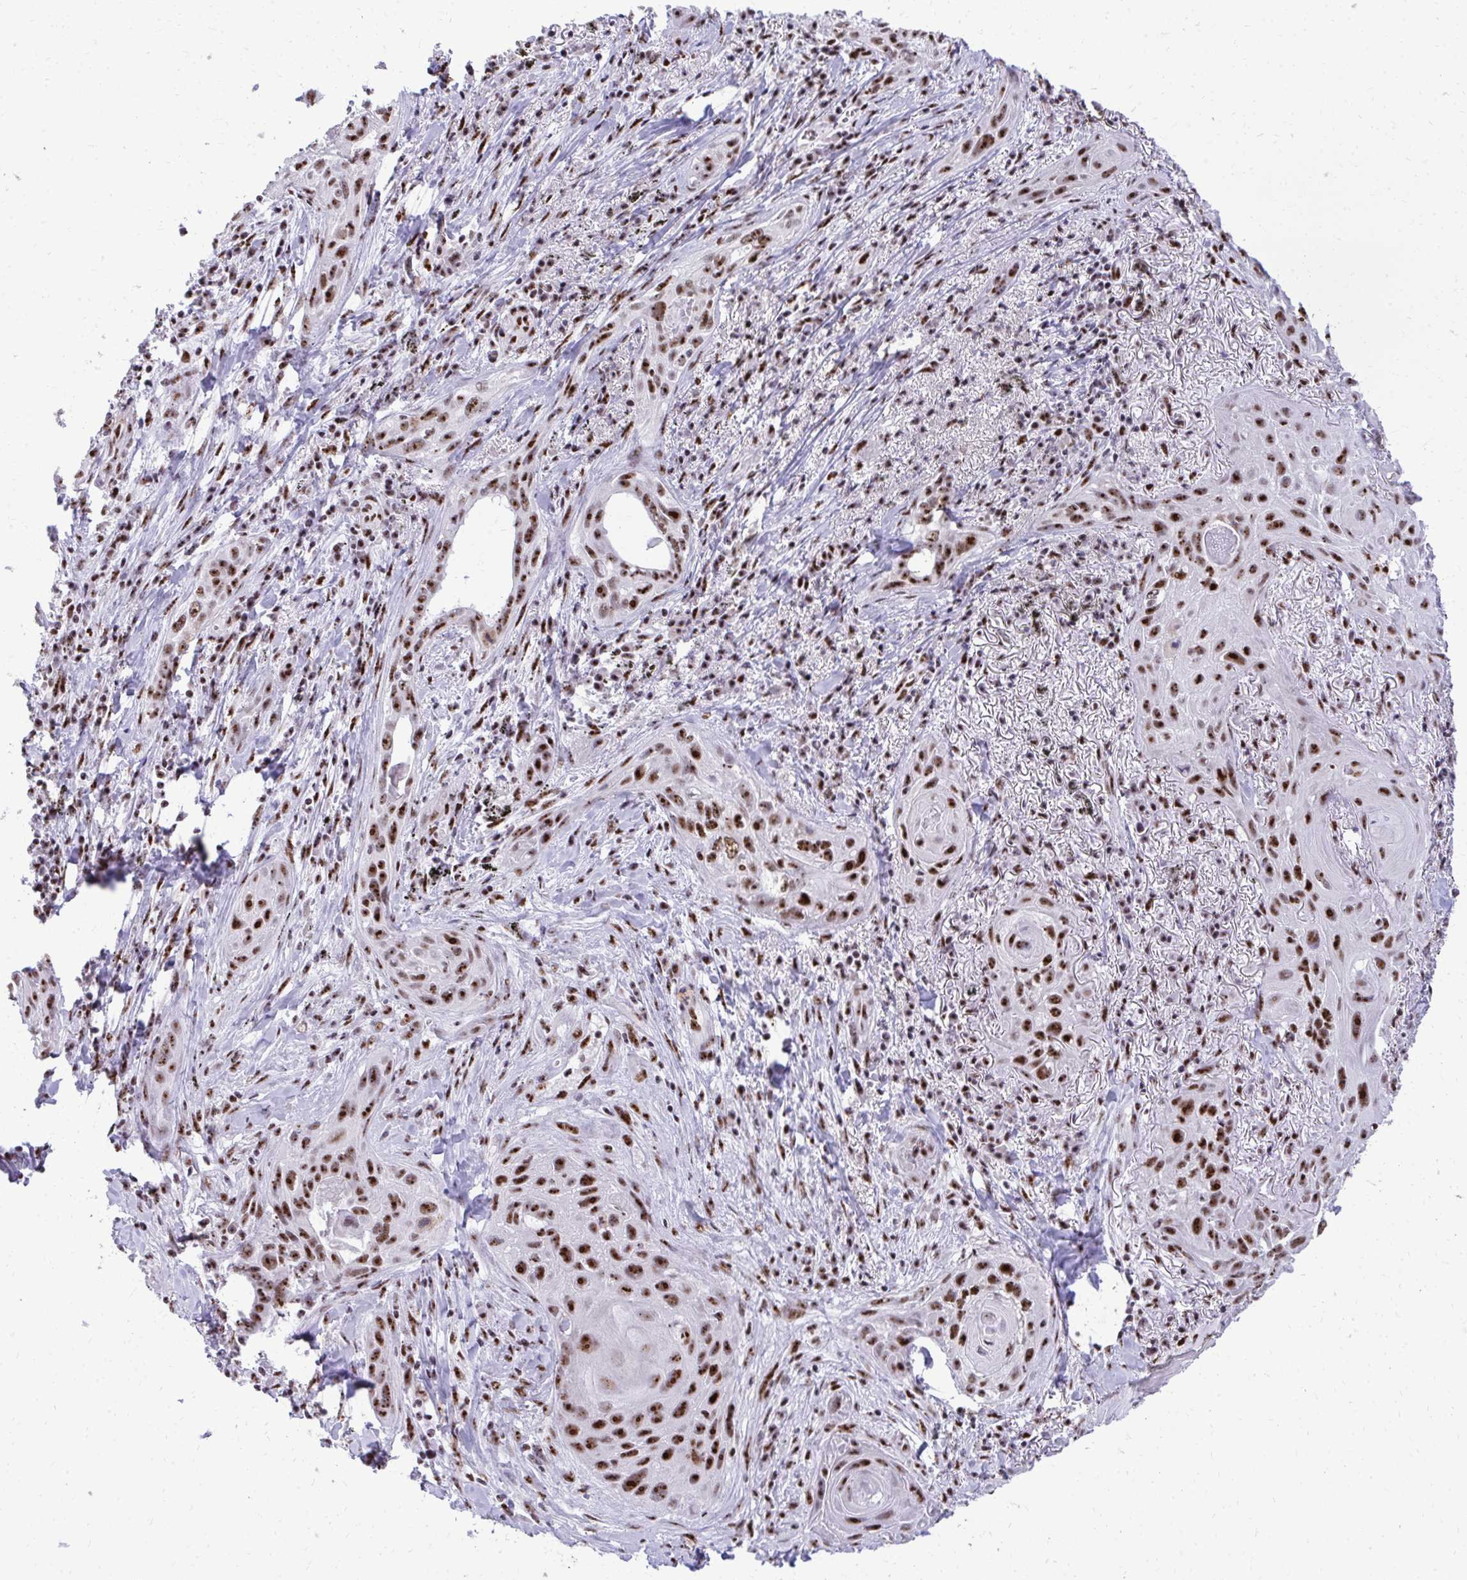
{"staining": {"intensity": "strong", "quantity": ">75%", "location": "nuclear"}, "tissue": "lung cancer", "cell_type": "Tumor cells", "image_type": "cancer", "snomed": [{"axis": "morphology", "description": "Squamous cell carcinoma, NOS"}, {"axis": "topography", "description": "Lung"}], "caption": "High-power microscopy captured an IHC photomicrograph of lung squamous cell carcinoma, revealing strong nuclear positivity in approximately >75% of tumor cells.", "gene": "PELP1", "patient": {"sex": "male", "age": 79}}